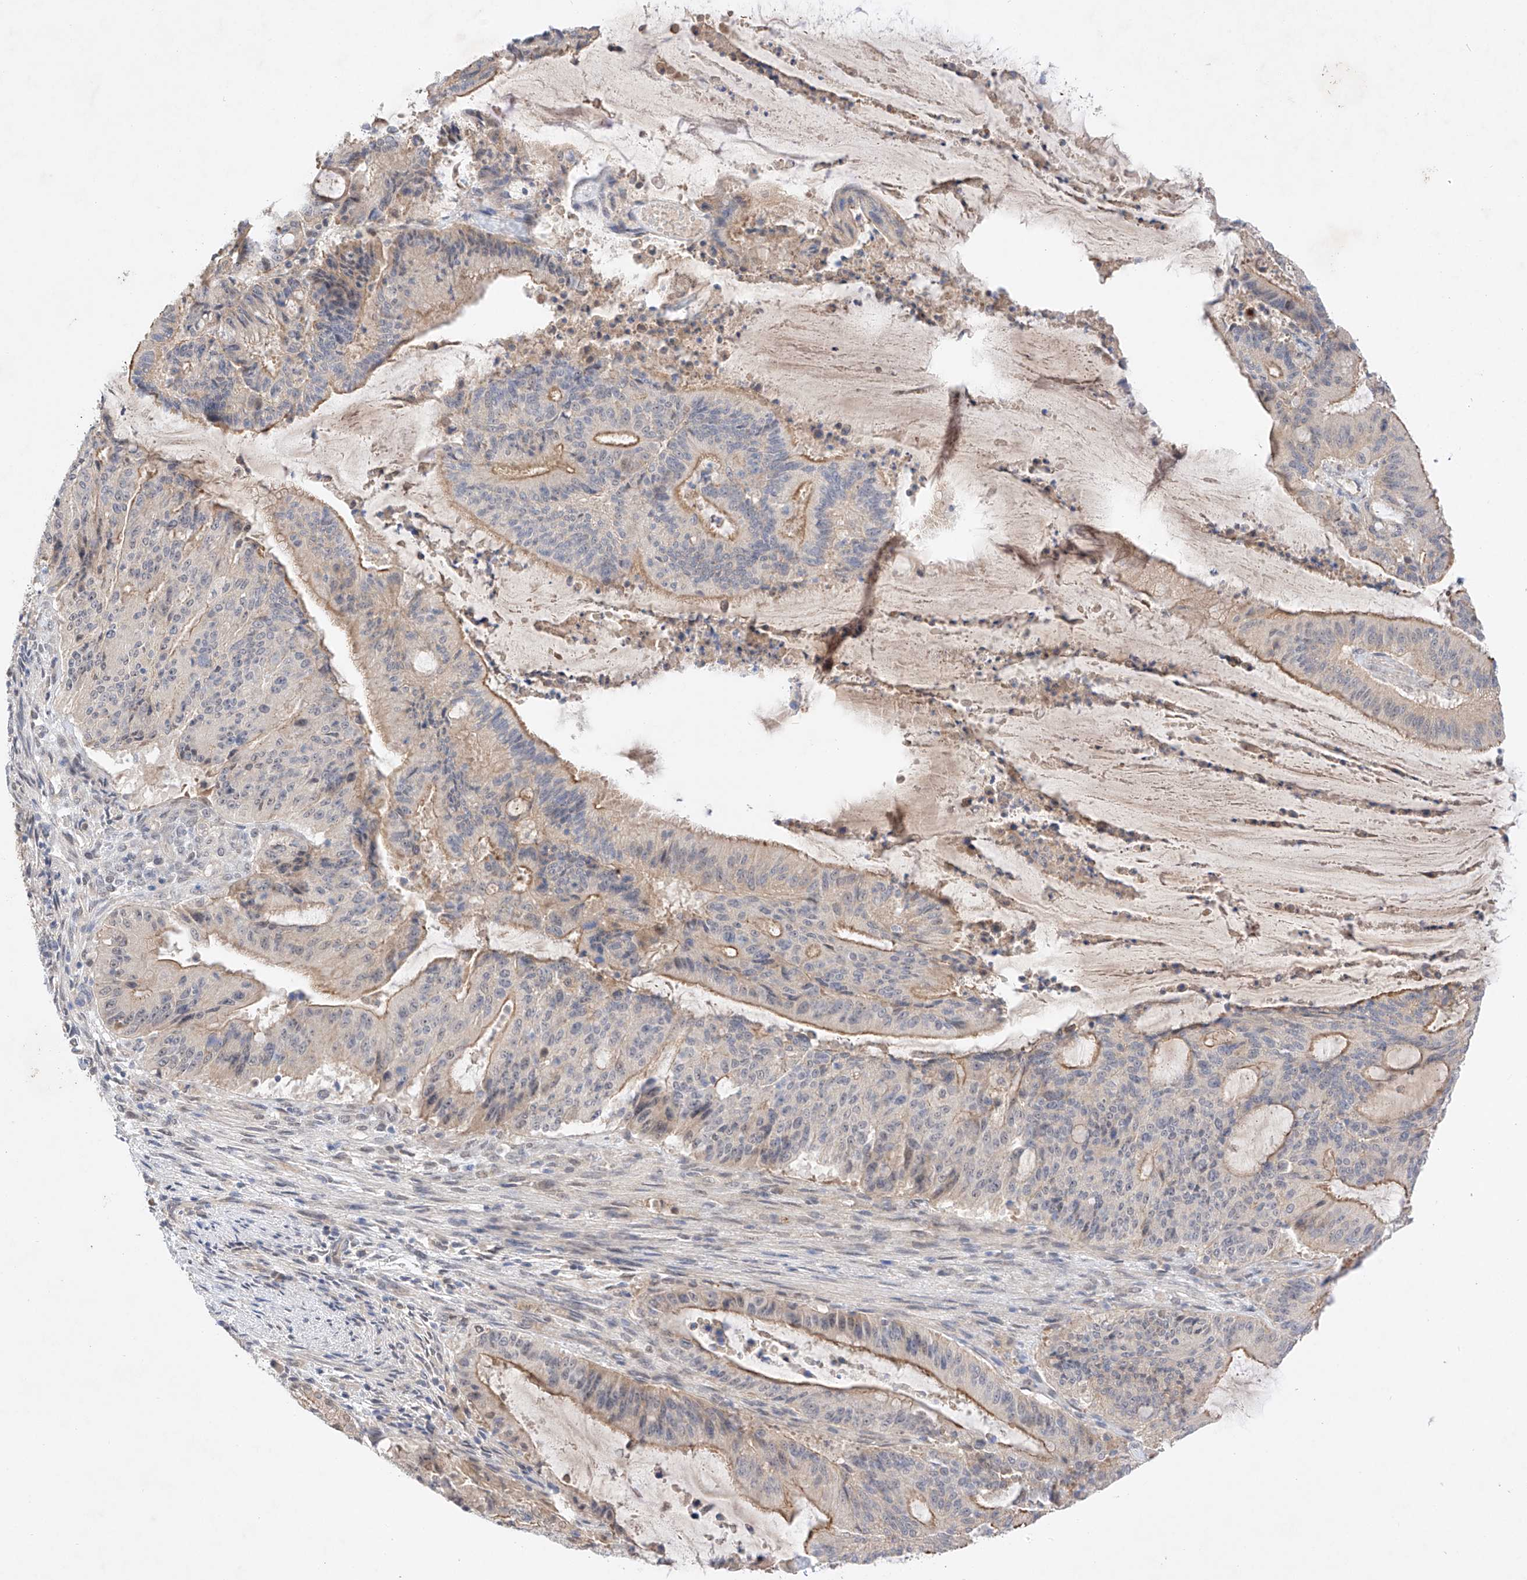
{"staining": {"intensity": "moderate", "quantity": "25%-75%", "location": "cytoplasmic/membranous"}, "tissue": "liver cancer", "cell_type": "Tumor cells", "image_type": "cancer", "snomed": [{"axis": "morphology", "description": "Normal tissue, NOS"}, {"axis": "morphology", "description": "Cholangiocarcinoma"}, {"axis": "topography", "description": "Liver"}, {"axis": "topography", "description": "Peripheral nerve tissue"}], "caption": "Immunohistochemistry image of neoplastic tissue: cholangiocarcinoma (liver) stained using IHC reveals medium levels of moderate protein expression localized specifically in the cytoplasmic/membranous of tumor cells, appearing as a cytoplasmic/membranous brown color.", "gene": "IL22RA2", "patient": {"sex": "female", "age": 73}}